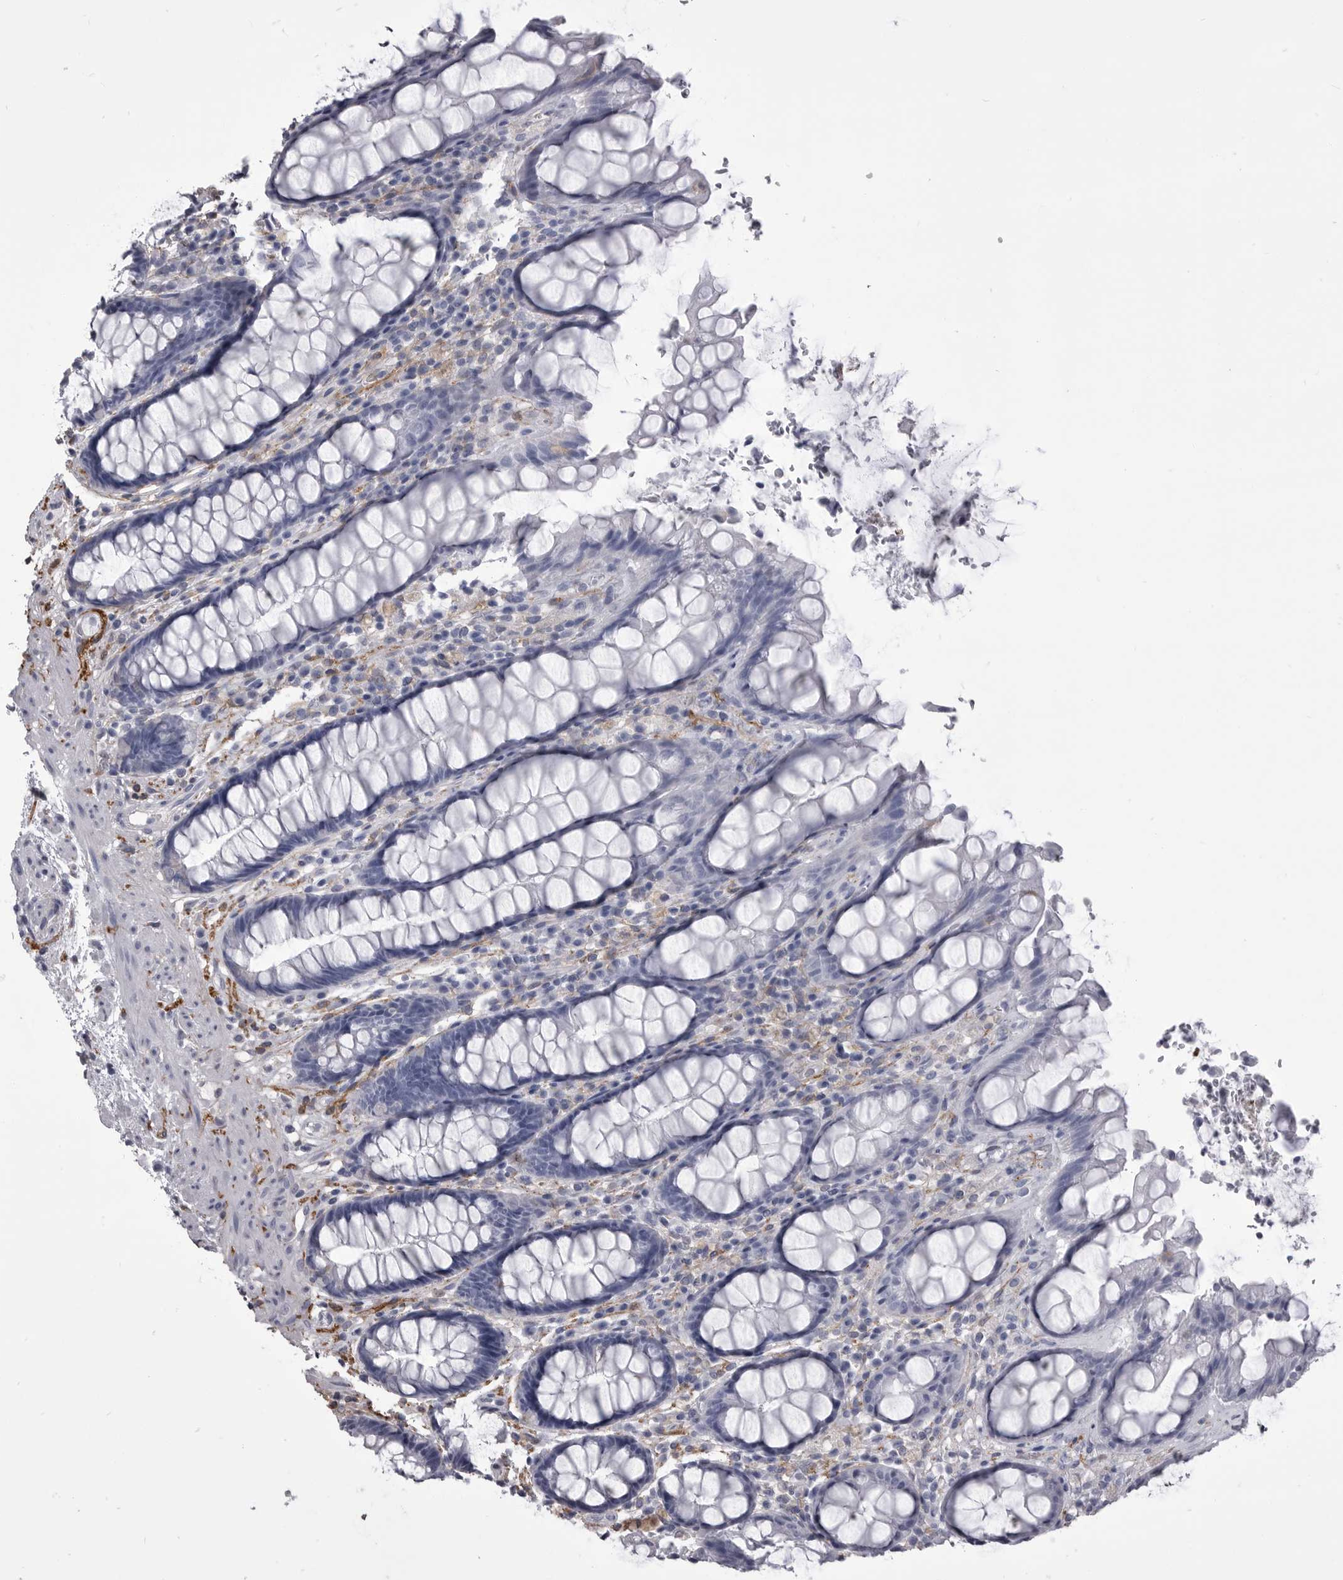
{"staining": {"intensity": "negative", "quantity": "none", "location": "none"}, "tissue": "rectum", "cell_type": "Glandular cells", "image_type": "normal", "snomed": [{"axis": "morphology", "description": "Normal tissue, NOS"}, {"axis": "topography", "description": "Rectum"}], "caption": "Immunohistochemistry (IHC) micrograph of normal rectum: human rectum stained with DAB (3,3'-diaminobenzidine) exhibits no significant protein positivity in glandular cells. The staining was performed using DAB to visualize the protein expression in brown, while the nuclei were stained in blue with hematoxylin (Magnification: 20x).", "gene": "ANK2", "patient": {"sex": "male", "age": 64}}